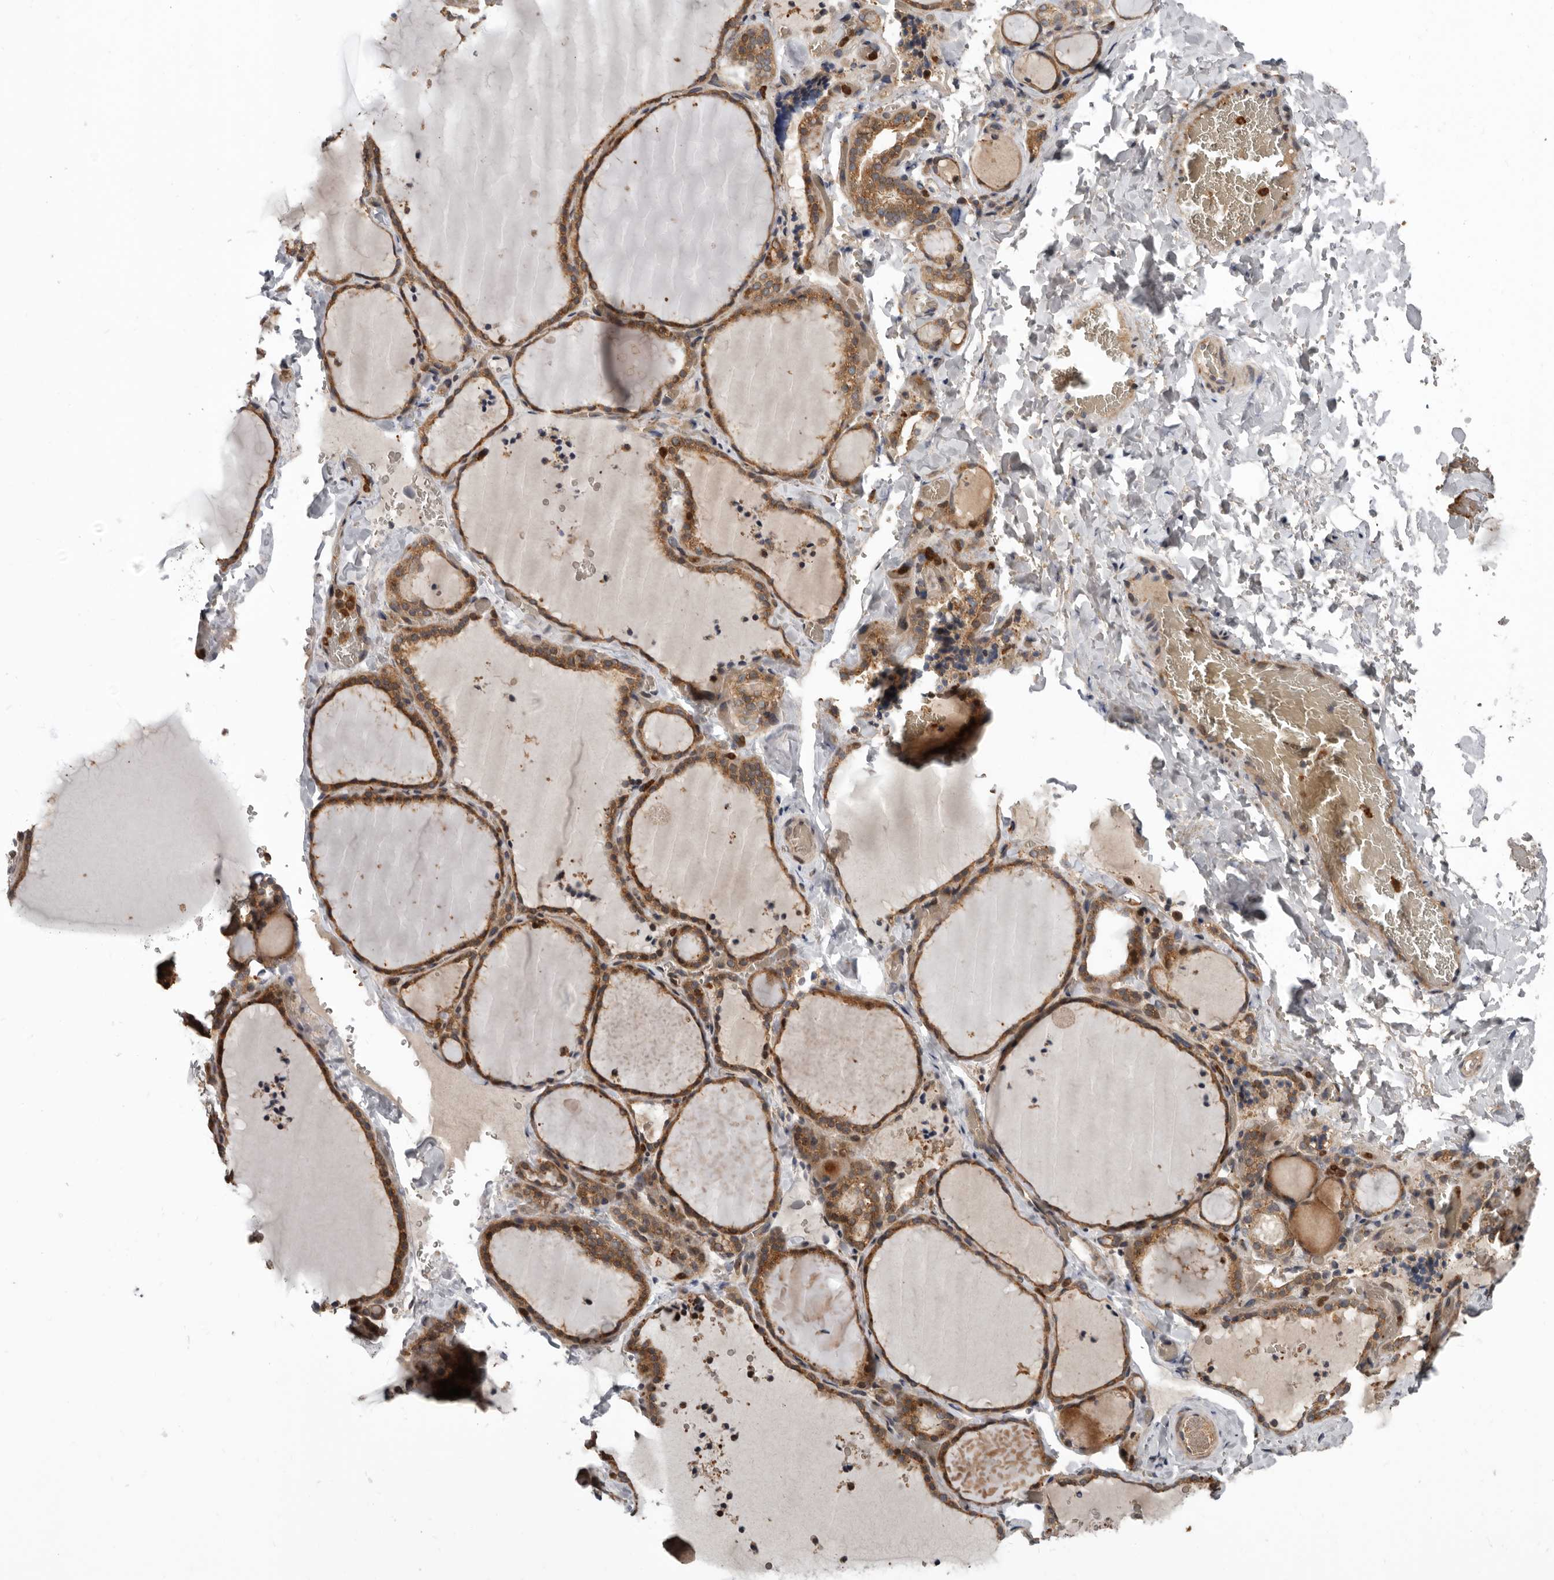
{"staining": {"intensity": "moderate", "quantity": ">75%", "location": "cytoplasmic/membranous"}, "tissue": "thyroid gland", "cell_type": "Glandular cells", "image_type": "normal", "snomed": [{"axis": "morphology", "description": "Normal tissue, NOS"}, {"axis": "topography", "description": "Thyroid gland"}], "caption": "Unremarkable thyroid gland reveals moderate cytoplasmic/membranous expression in about >75% of glandular cells.", "gene": "FGFR4", "patient": {"sex": "female", "age": 22}}